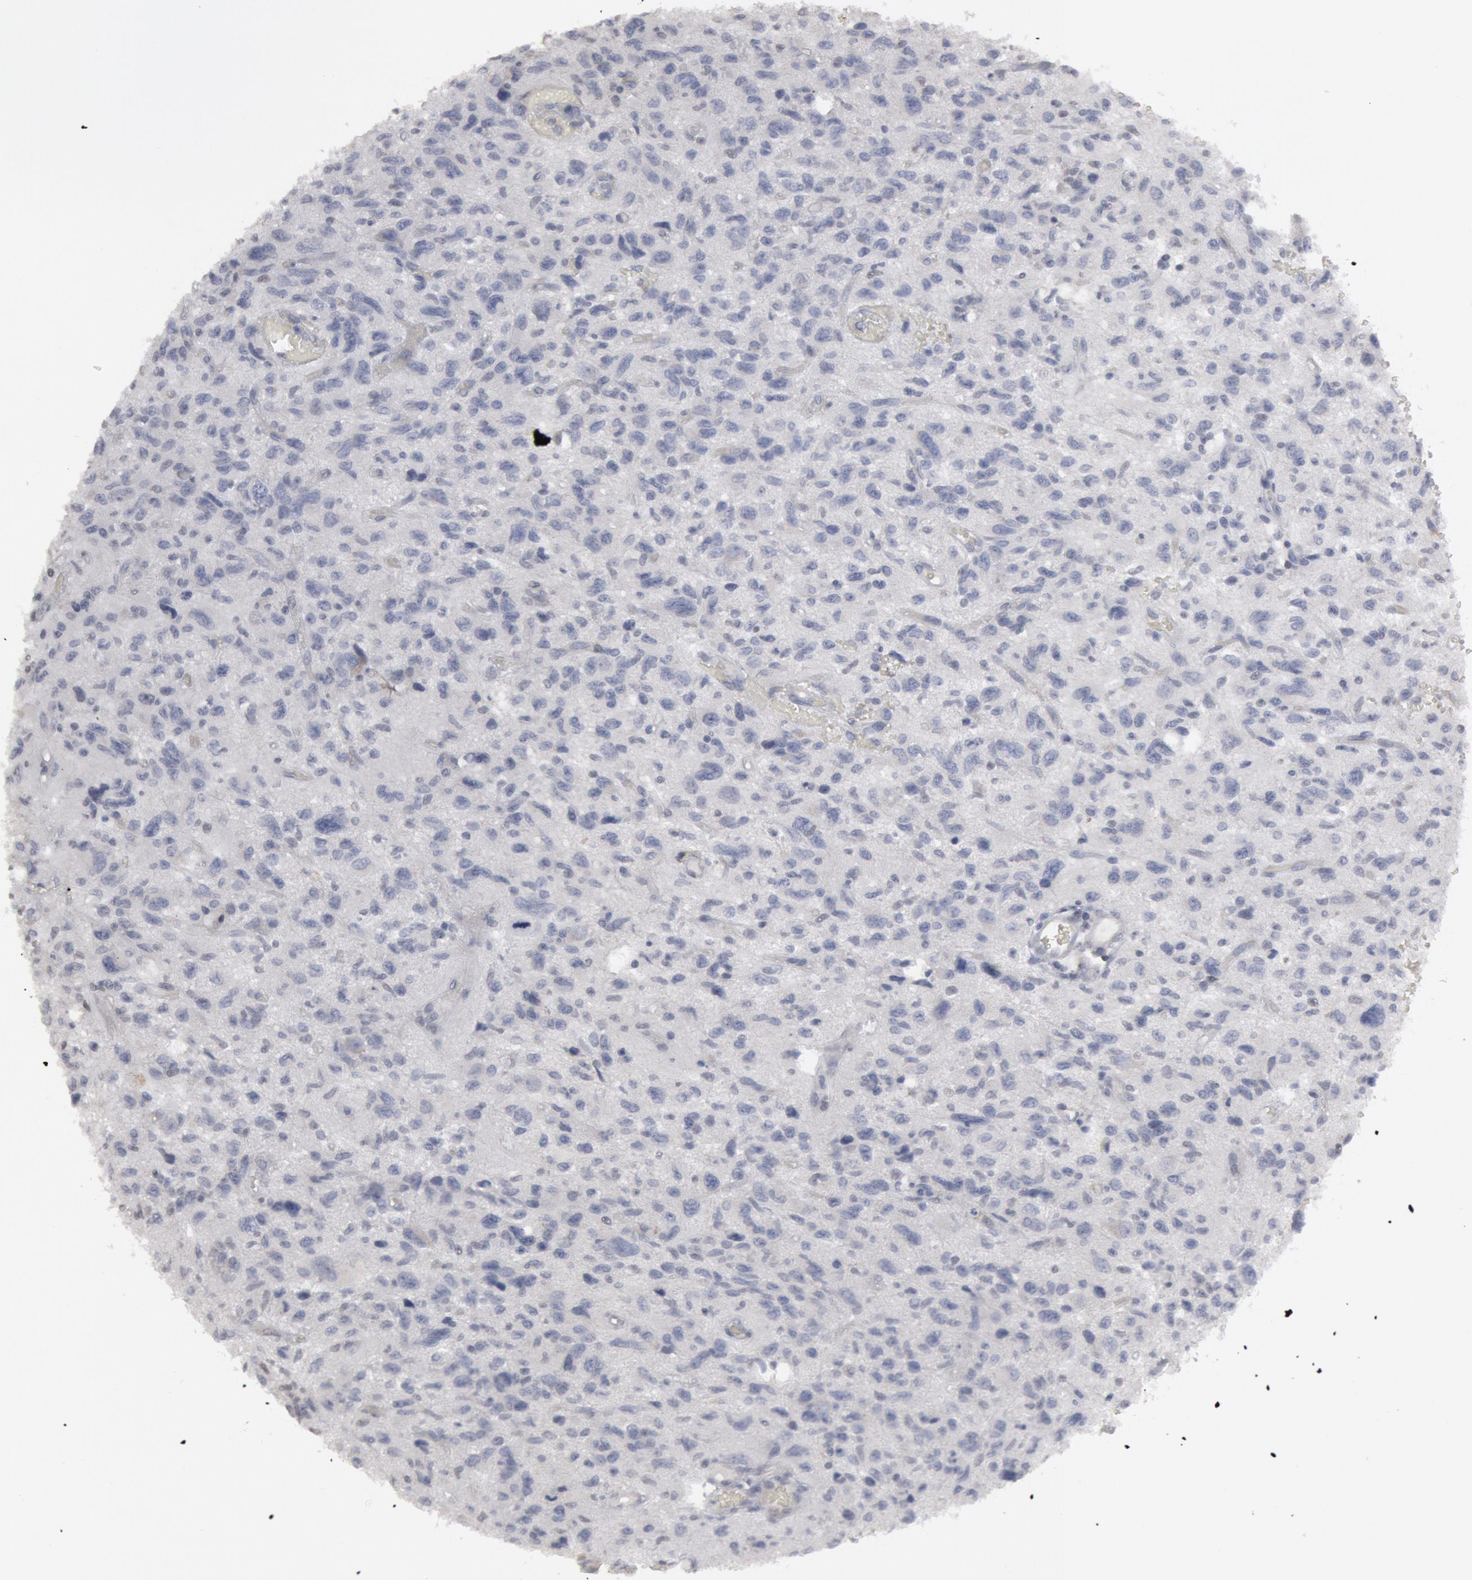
{"staining": {"intensity": "negative", "quantity": "none", "location": "none"}, "tissue": "glioma", "cell_type": "Tumor cells", "image_type": "cancer", "snomed": [{"axis": "morphology", "description": "Glioma, malignant, High grade"}, {"axis": "topography", "description": "Brain"}], "caption": "Immunohistochemical staining of human glioma displays no significant staining in tumor cells.", "gene": "DMC1", "patient": {"sex": "female", "age": 60}}